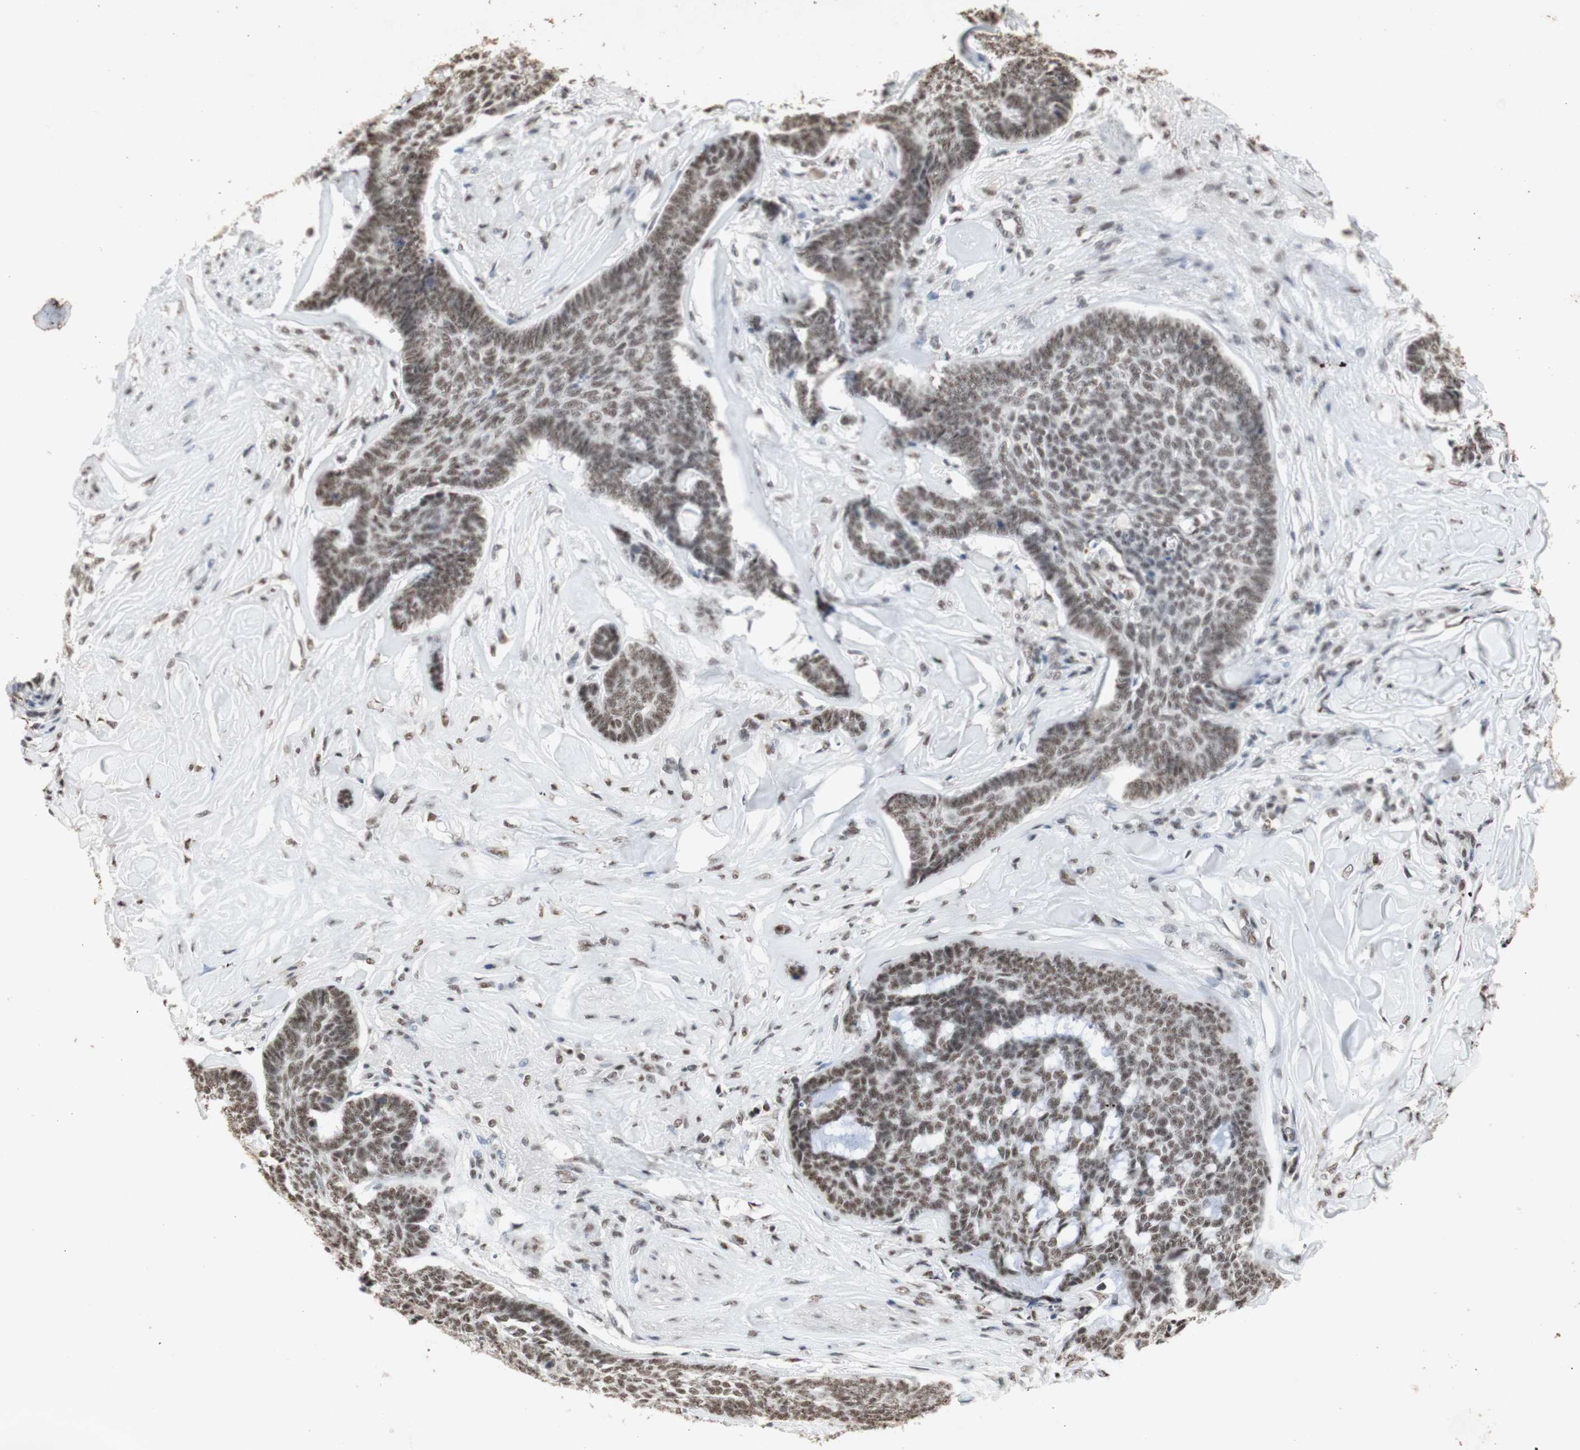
{"staining": {"intensity": "moderate", "quantity": ">75%", "location": "nuclear"}, "tissue": "skin cancer", "cell_type": "Tumor cells", "image_type": "cancer", "snomed": [{"axis": "morphology", "description": "Basal cell carcinoma"}, {"axis": "topography", "description": "Skin"}], "caption": "IHC histopathology image of basal cell carcinoma (skin) stained for a protein (brown), which reveals medium levels of moderate nuclear positivity in approximately >75% of tumor cells.", "gene": "SNRPB", "patient": {"sex": "male", "age": 84}}